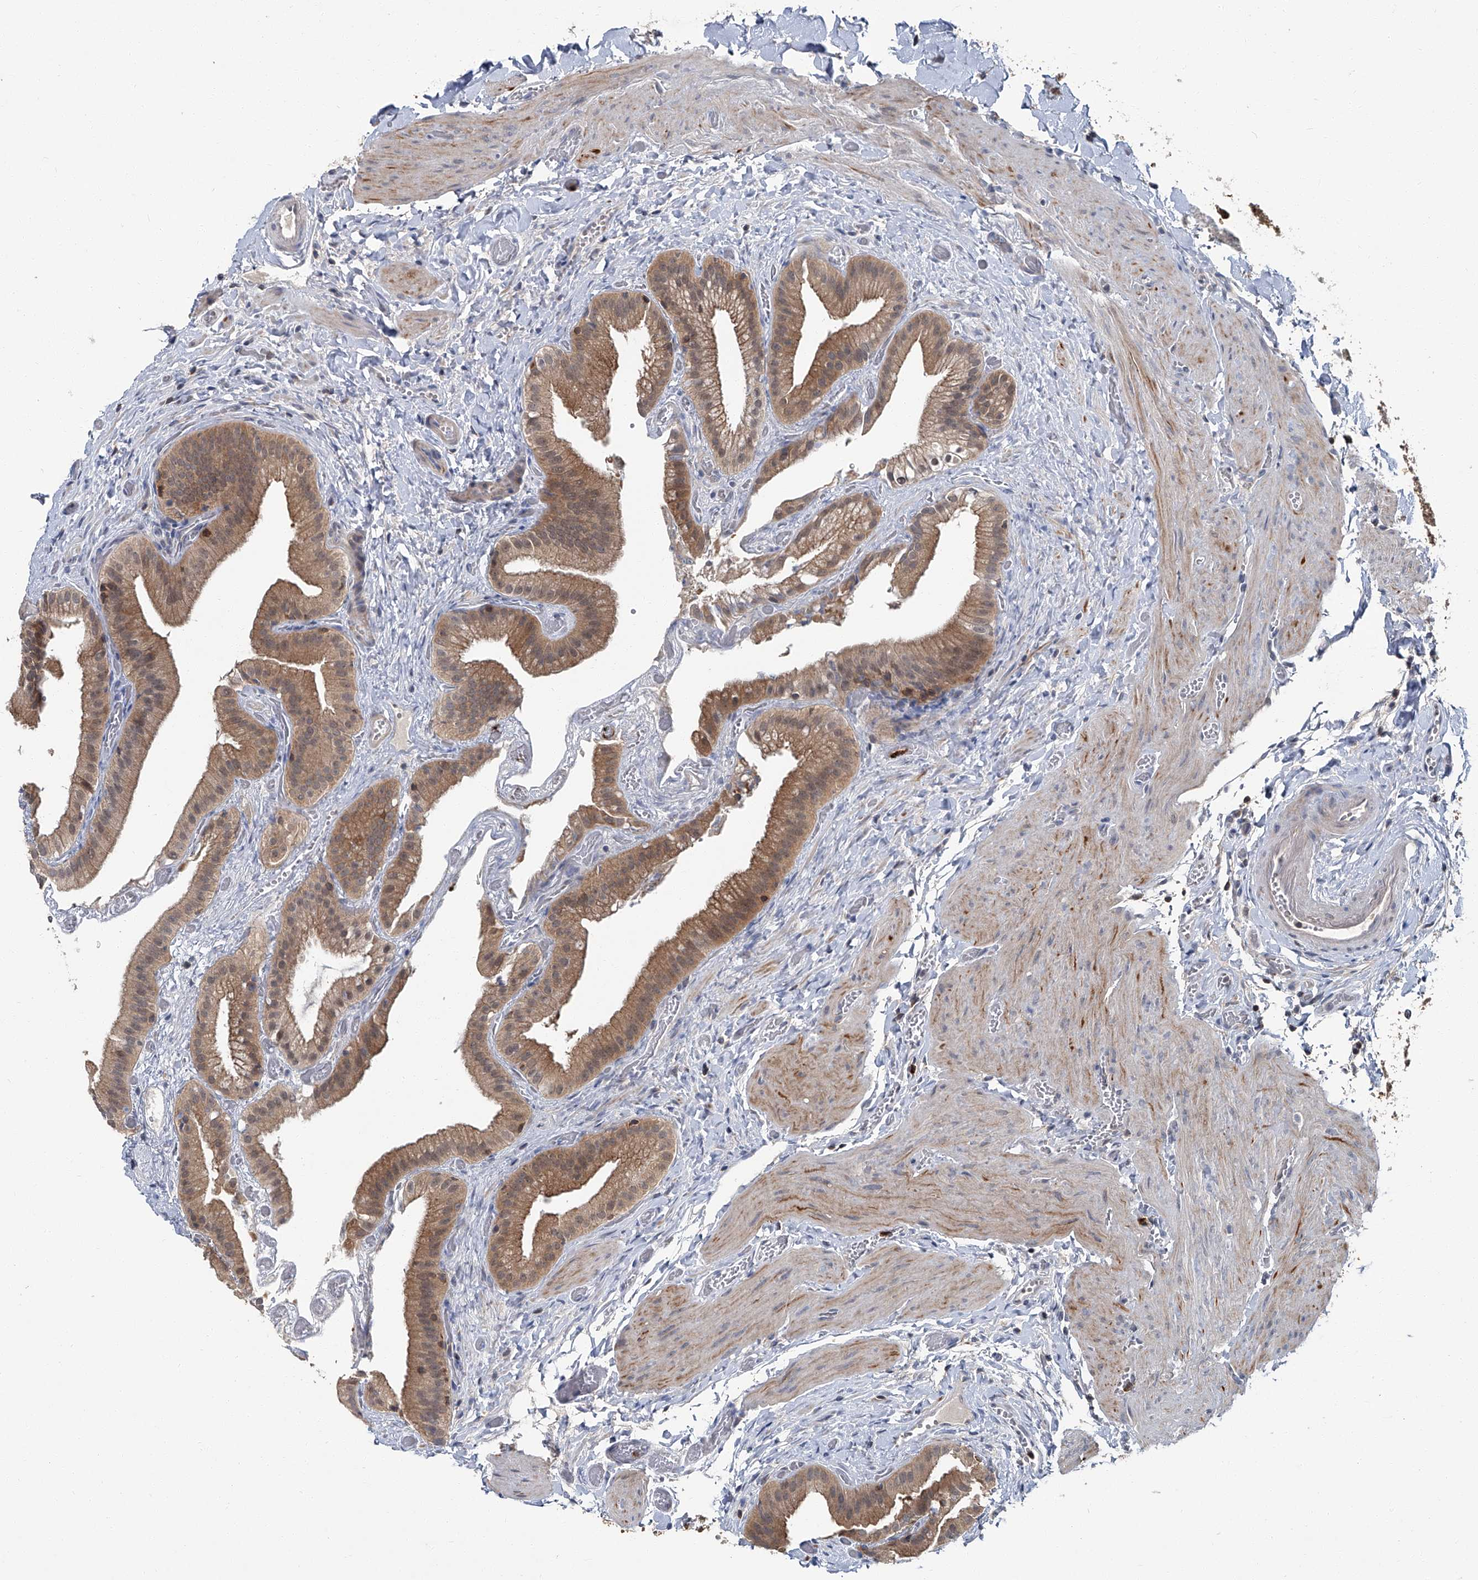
{"staining": {"intensity": "moderate", "quantity": ">75%", "location": "cytoplasmic/membranous"}, "tissue": "gallbladder", "cell_type": "Glandular cells", "image_type": "normal", "snomed": [{"axis": "morphology", "description": "Normal tissue, NOS"}, {"axis": "topography", "description": "Gallbladder"}], "caption": "Human gallbladder stained for a protein (brown) displays moderate cytoplasmic/membranous positive positivity in approximately >75% of glandular cells.", "gene": "AKNAD1", "patient": {"sex": "female", "age": 64}}